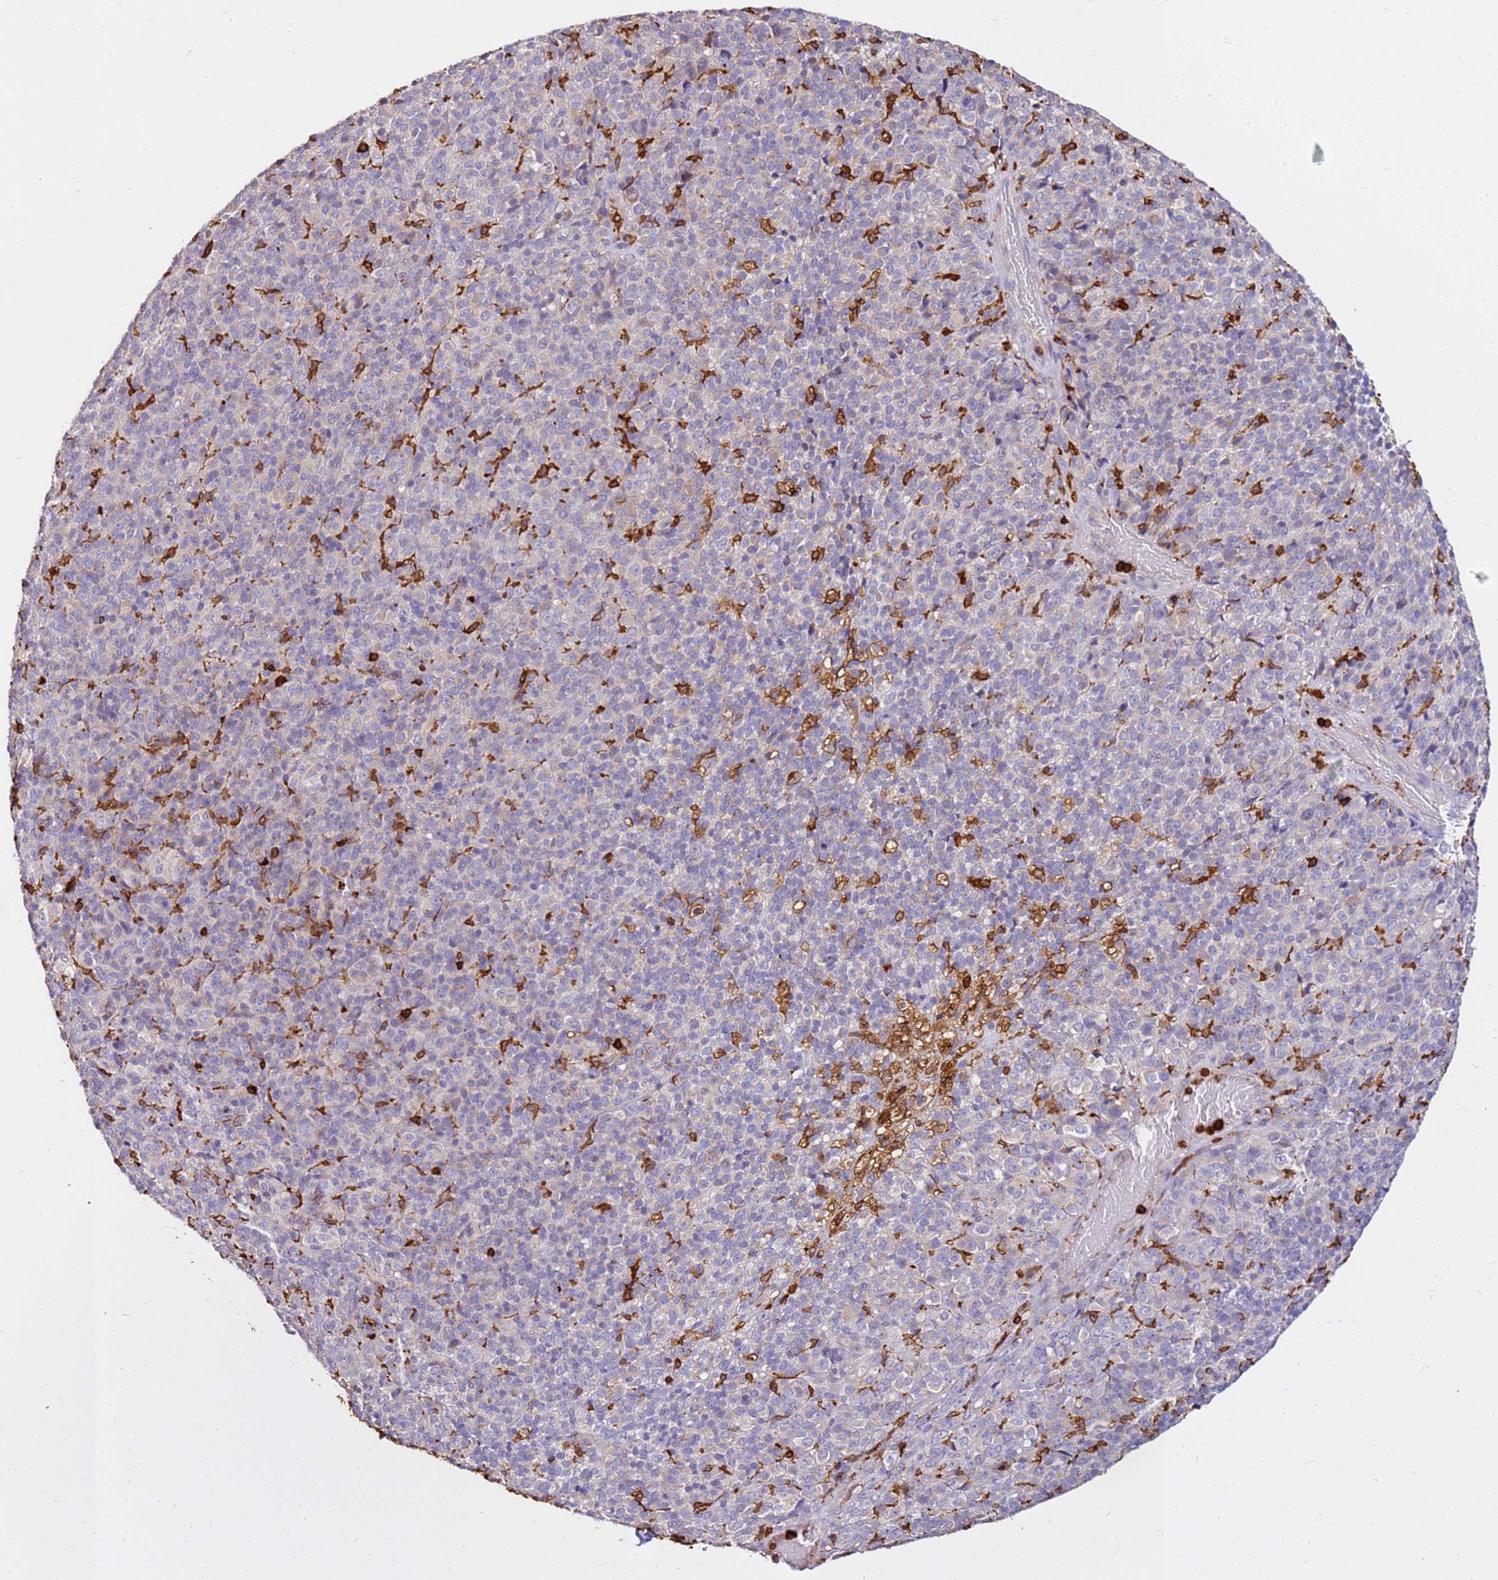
{"staining": {"intensity": "negative", "quantity": "none", "location": "none"}, "tissue": "melanoma", "cell_type": "Tumor cells", "image_type": "cancer", "snomed": [{"axis": "morphology", "description": "Malignant melanoma, Metastatic site"}, {"axis": "topography", "description": "Brain"}], "caption": "An image of human malignant melanoma (metastatic site) is negative for staining in tumor cells.", "gene": "CORO1A", "patient": {"sex": "female", "age": 56}}